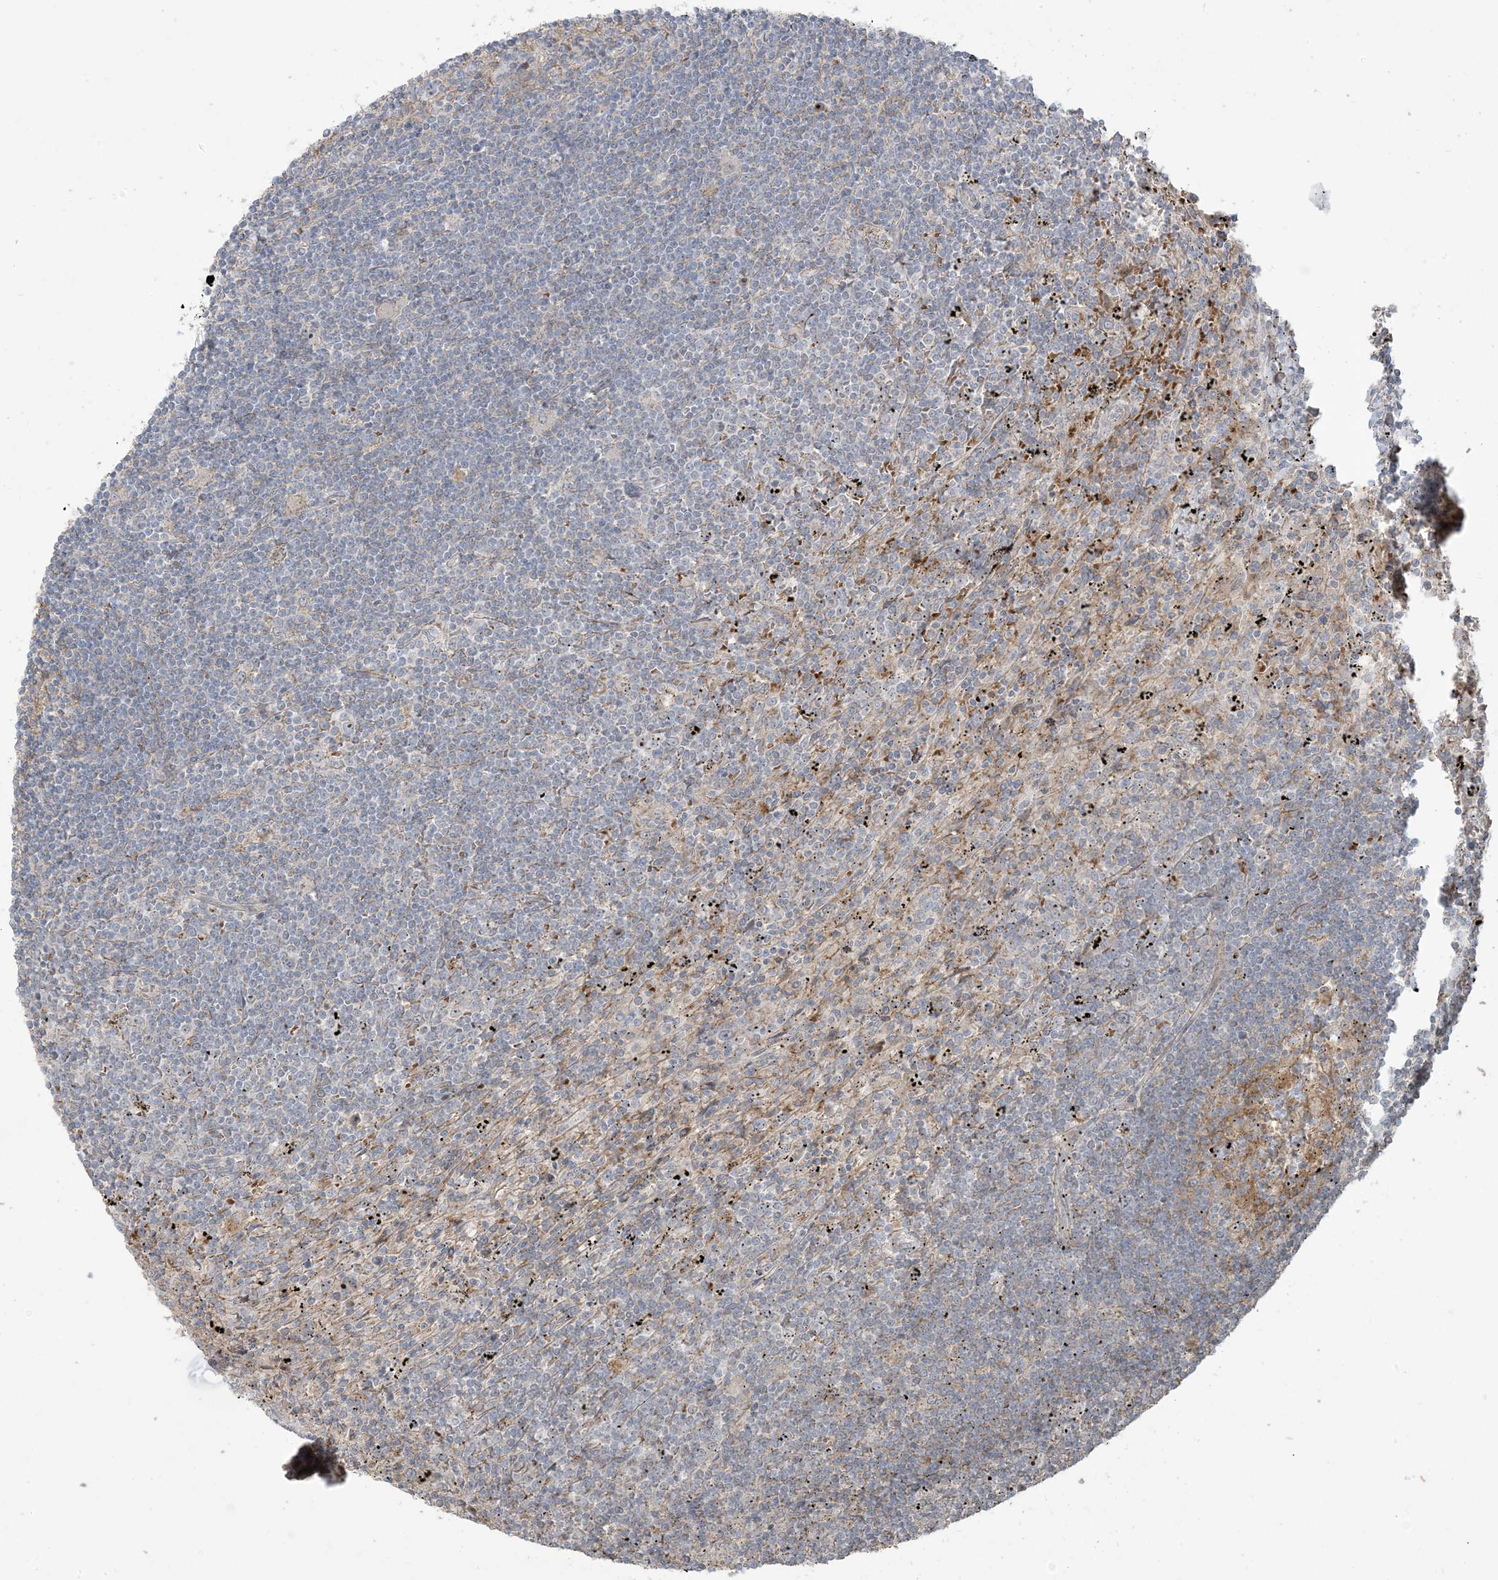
{"staining": {"intensity": "negative", "quantity": "none", "location": "none"}, "tissue": "lymphoma", "cell_type": "Tumor cells", "image_type": "cancer", "snomed": [{"axis": "morphology", "description": "Malignant lymphoma, non-Hodgkin's type, Low grade"}, {"axis": "topography", "description": "Spleen"}], "caption": "Malignant lymphoma, non-Hodgkin's type (low-grade) was stained to show a protein in brown. There is no significant positivity in tumor cells. (Stains: DAB IHC with hematoxylin counter stain, Microscopy: brightfield microscopy at high magnification).", "gene": "KLHL18", "patient": {"sex": "male", "age": 76}}